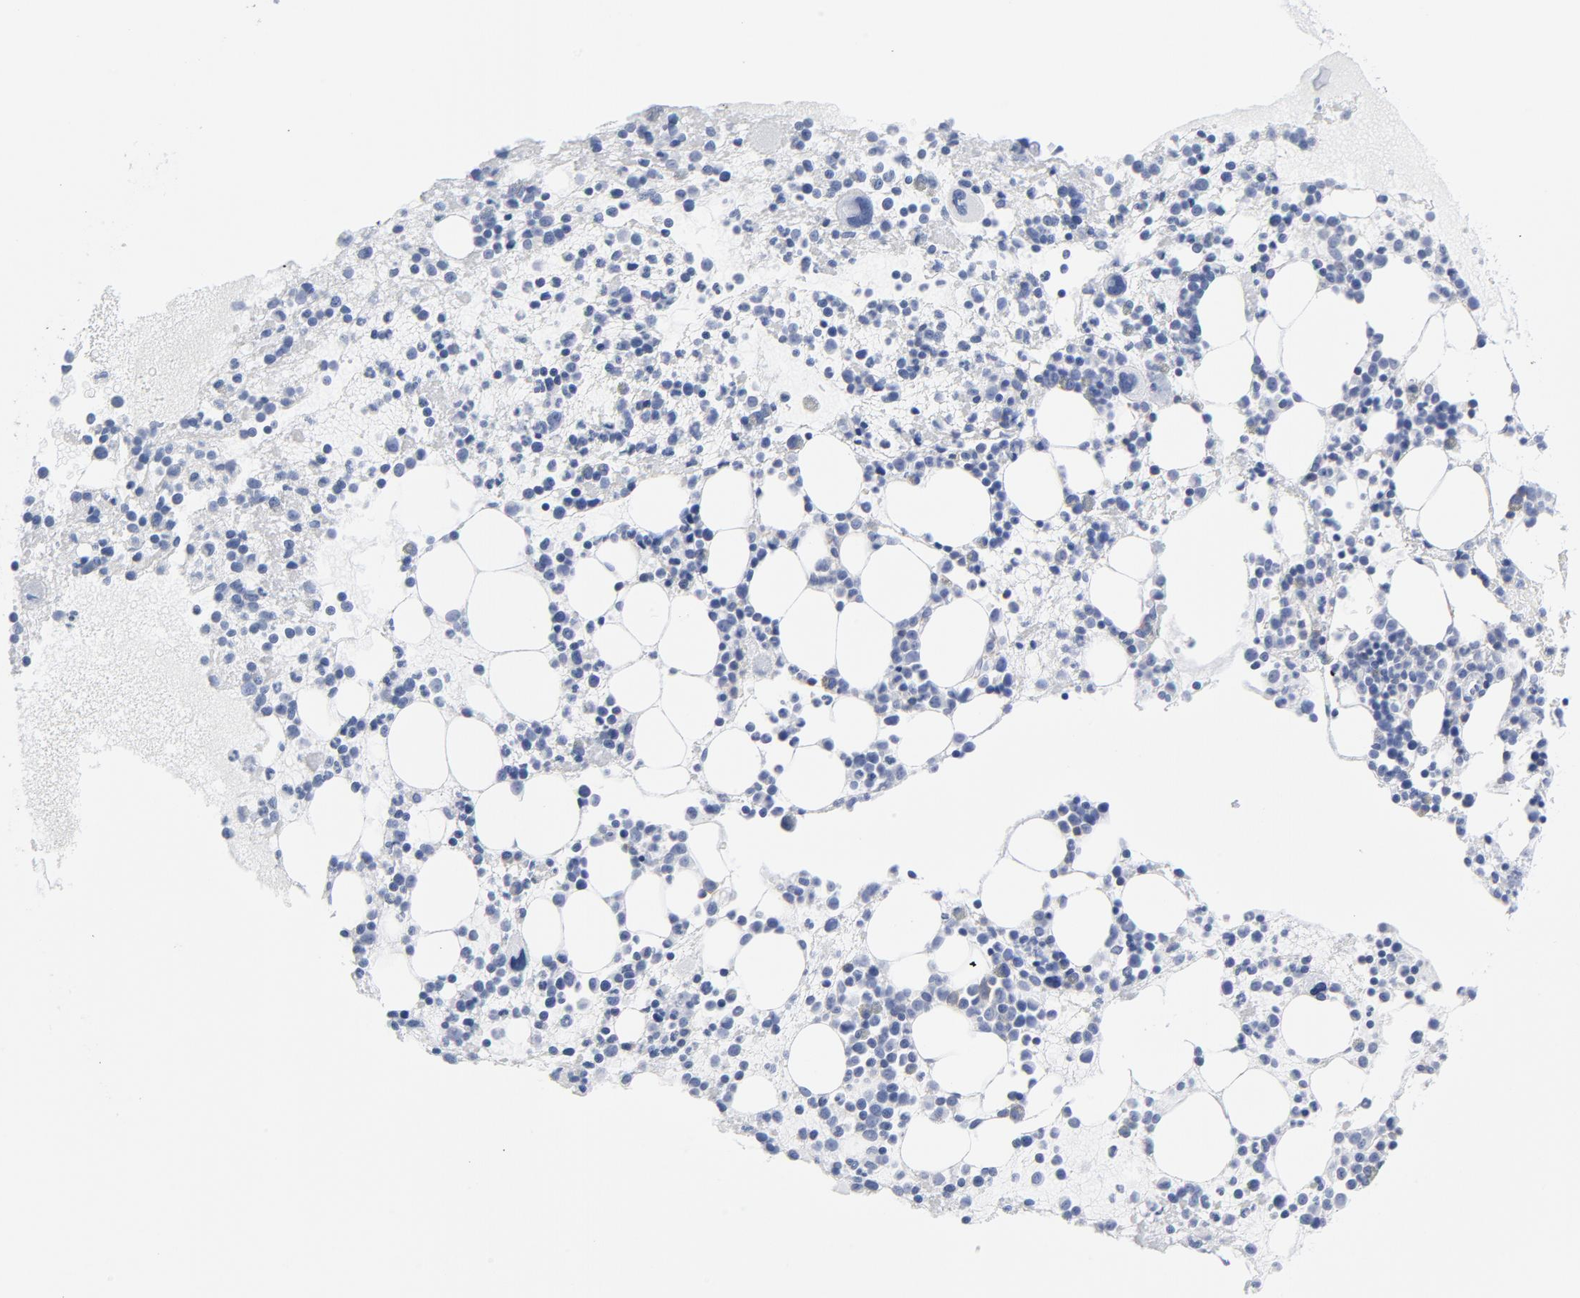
{"staining": {"intensity": "negative", "quantity": "none", "location": "none"}, "tissue": "bone marrow", "cell_type": "Hematopoietic cells", "image_type": "normal", "snomed": [{"axis": "morphology", "description": "Normal tissue, NOS"}, {"axis": "topography", "description": "Bone marrow"}], "caption": "The image displays no significant staining in hematopoietic cells of bone marrow.", "gene": "P2RY8", "patient": {"sex": "male", "age": 15}}